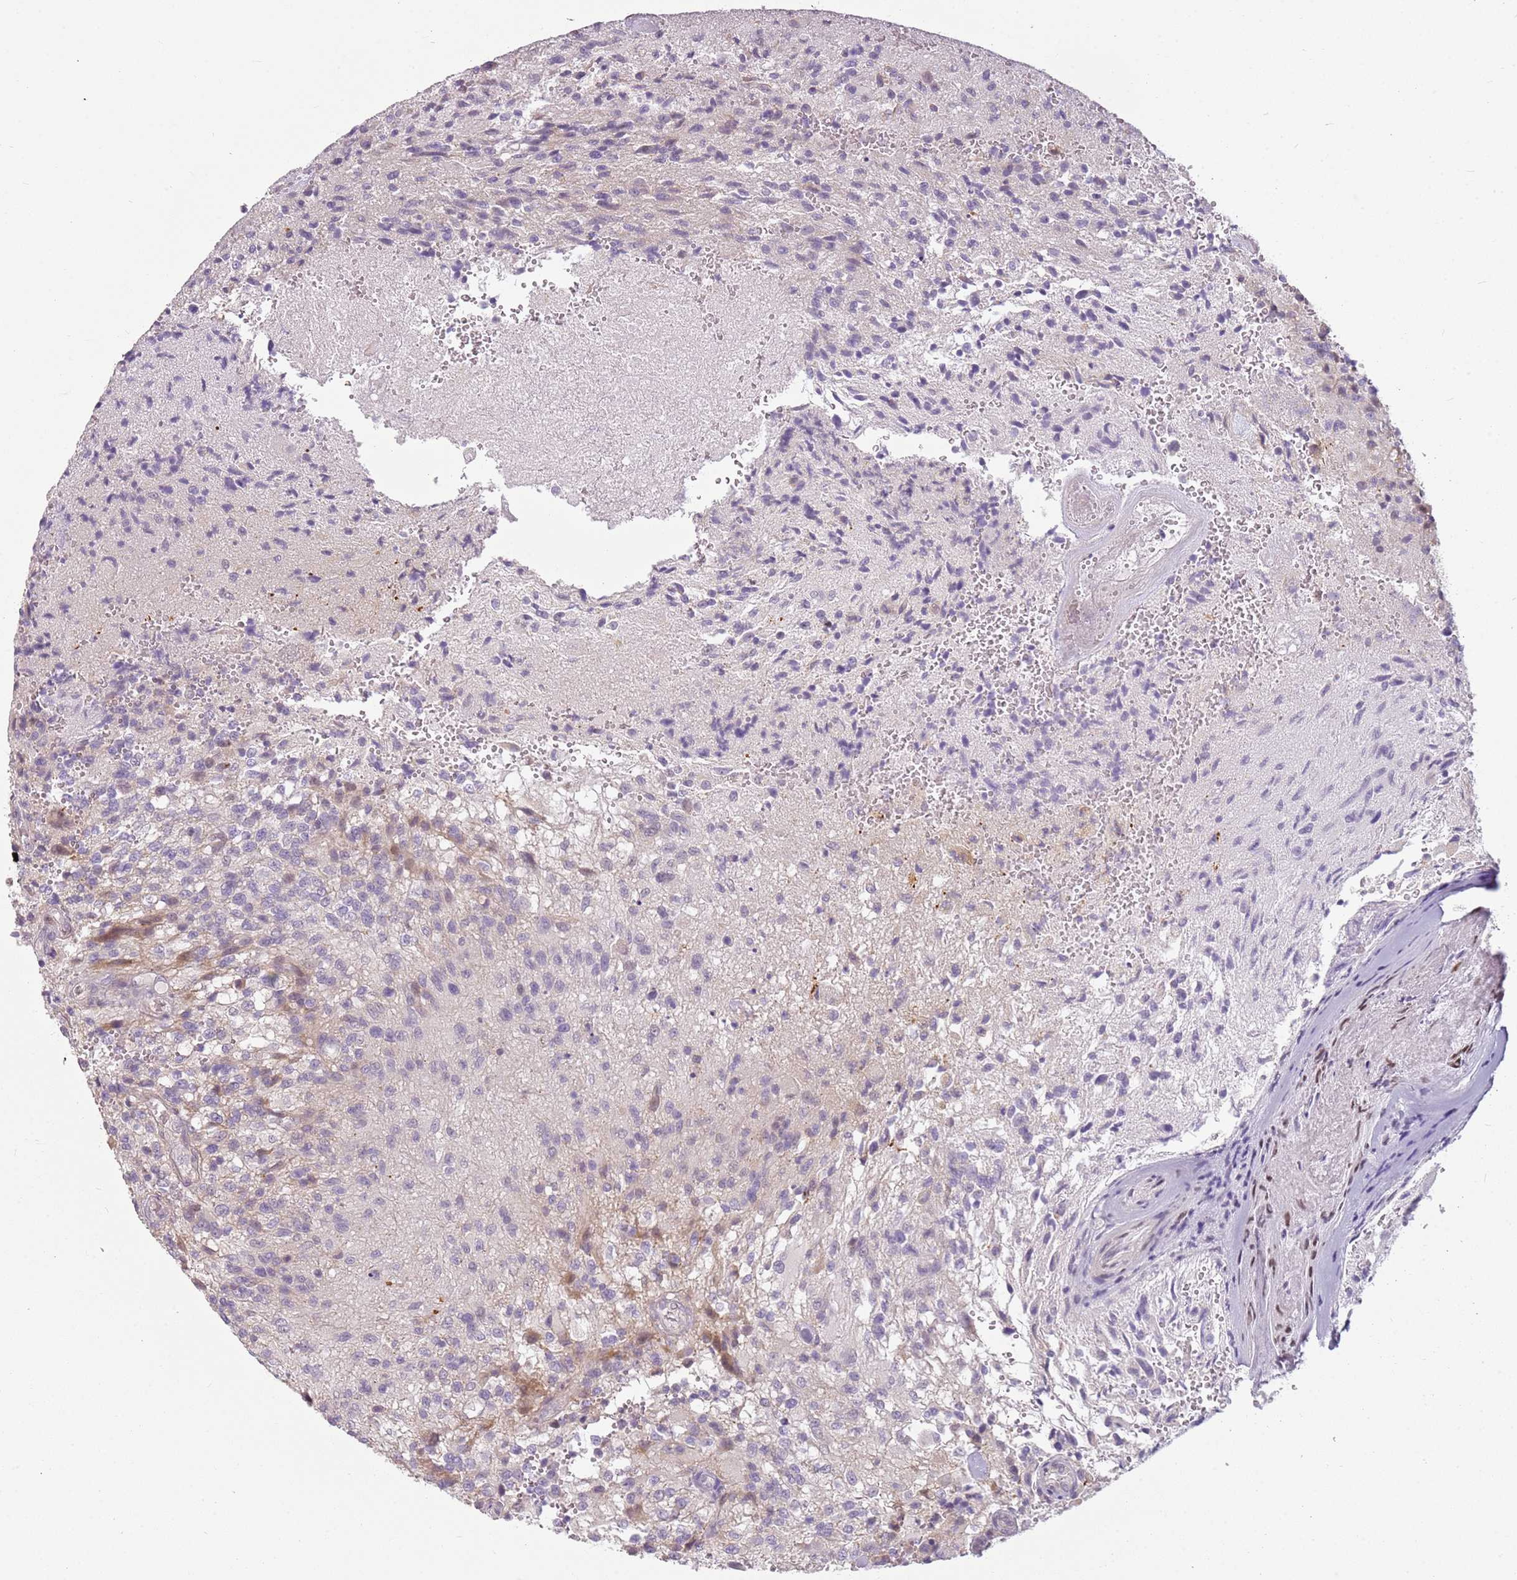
{"staining": {"intensity": "negative", "quantity": "none", "location": "none"}, "tissue": "glioma", "cell_type": "Tumor cells", "image_type": "cancer", "snomed": [{"axis": "morphology", "description": "Normal tissue, NOS"}, {"axis": "morphology", "description": "Glioma, malignant, High grade"}, {"axis": "topography", "description": "Cerebral cortex"}], "caption": "Immunohistochemistry (IHC) histopathology image of neoplastic tissue: glioma stained with DAB (3,3'-diaminobenzidine) displays no significant protein staining in tumor cells.", "gene": "DEFB116", "patient": {"sex": "male", "age": 56}}